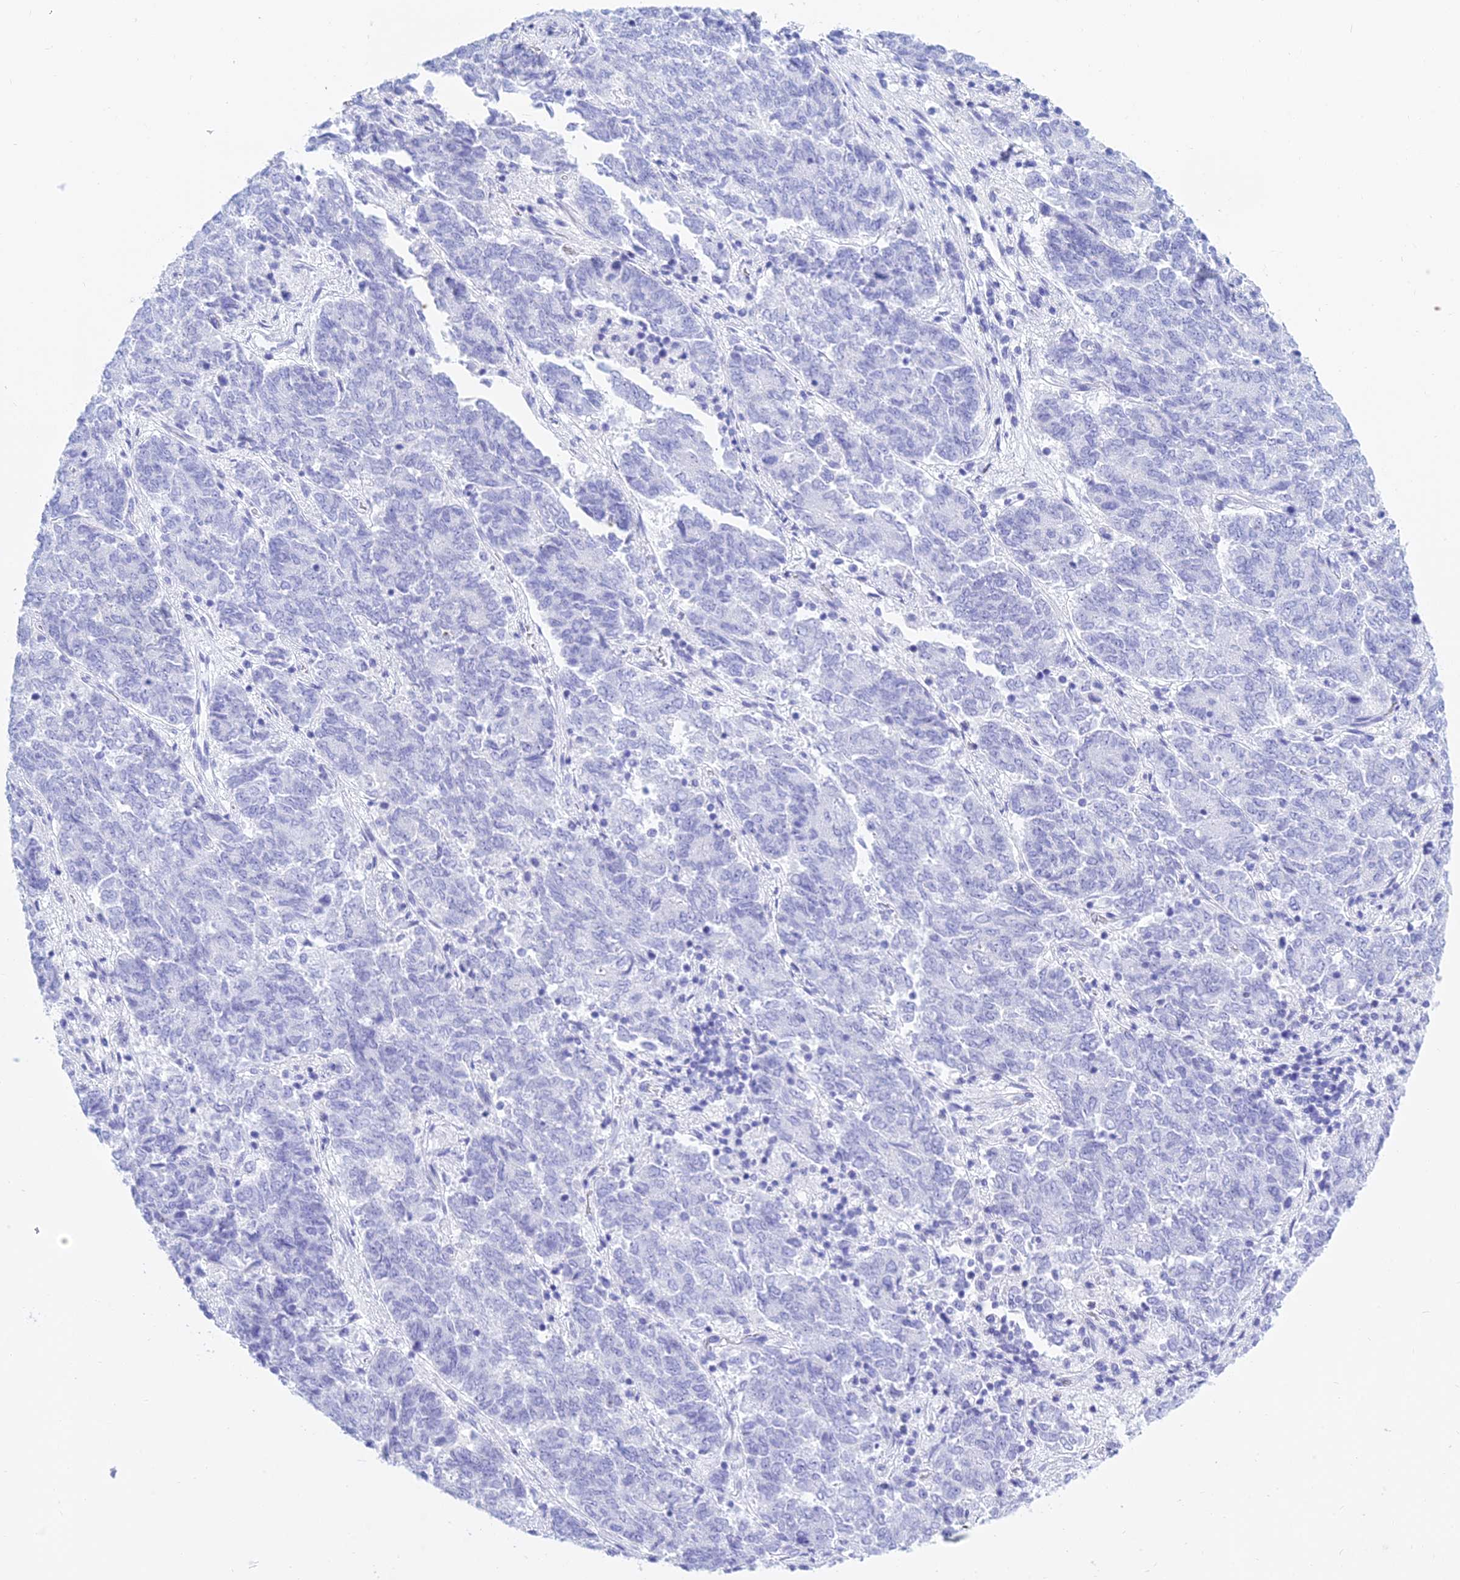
{"staining": {"intensity": "negative", "quantity": "none", "location": "none"}, "tissue": "endometrial cancer", "cell_type": "Tumor cells", "image_type": "cancer", "snomed": [{"axis": "morphology", "description": "Adenocarcinoma, NOS"}, {"axis": "topography", "description": "Endometrium"}], "caption": "Immunohistochemistry histopathology image of neoplastic tissue: endometrial adenocarcinoma stained with DAB exhibits no significant protein positivity in tumor cells.", "gene": "PATE4", "patient": {"sex": "female", "age": 80}}